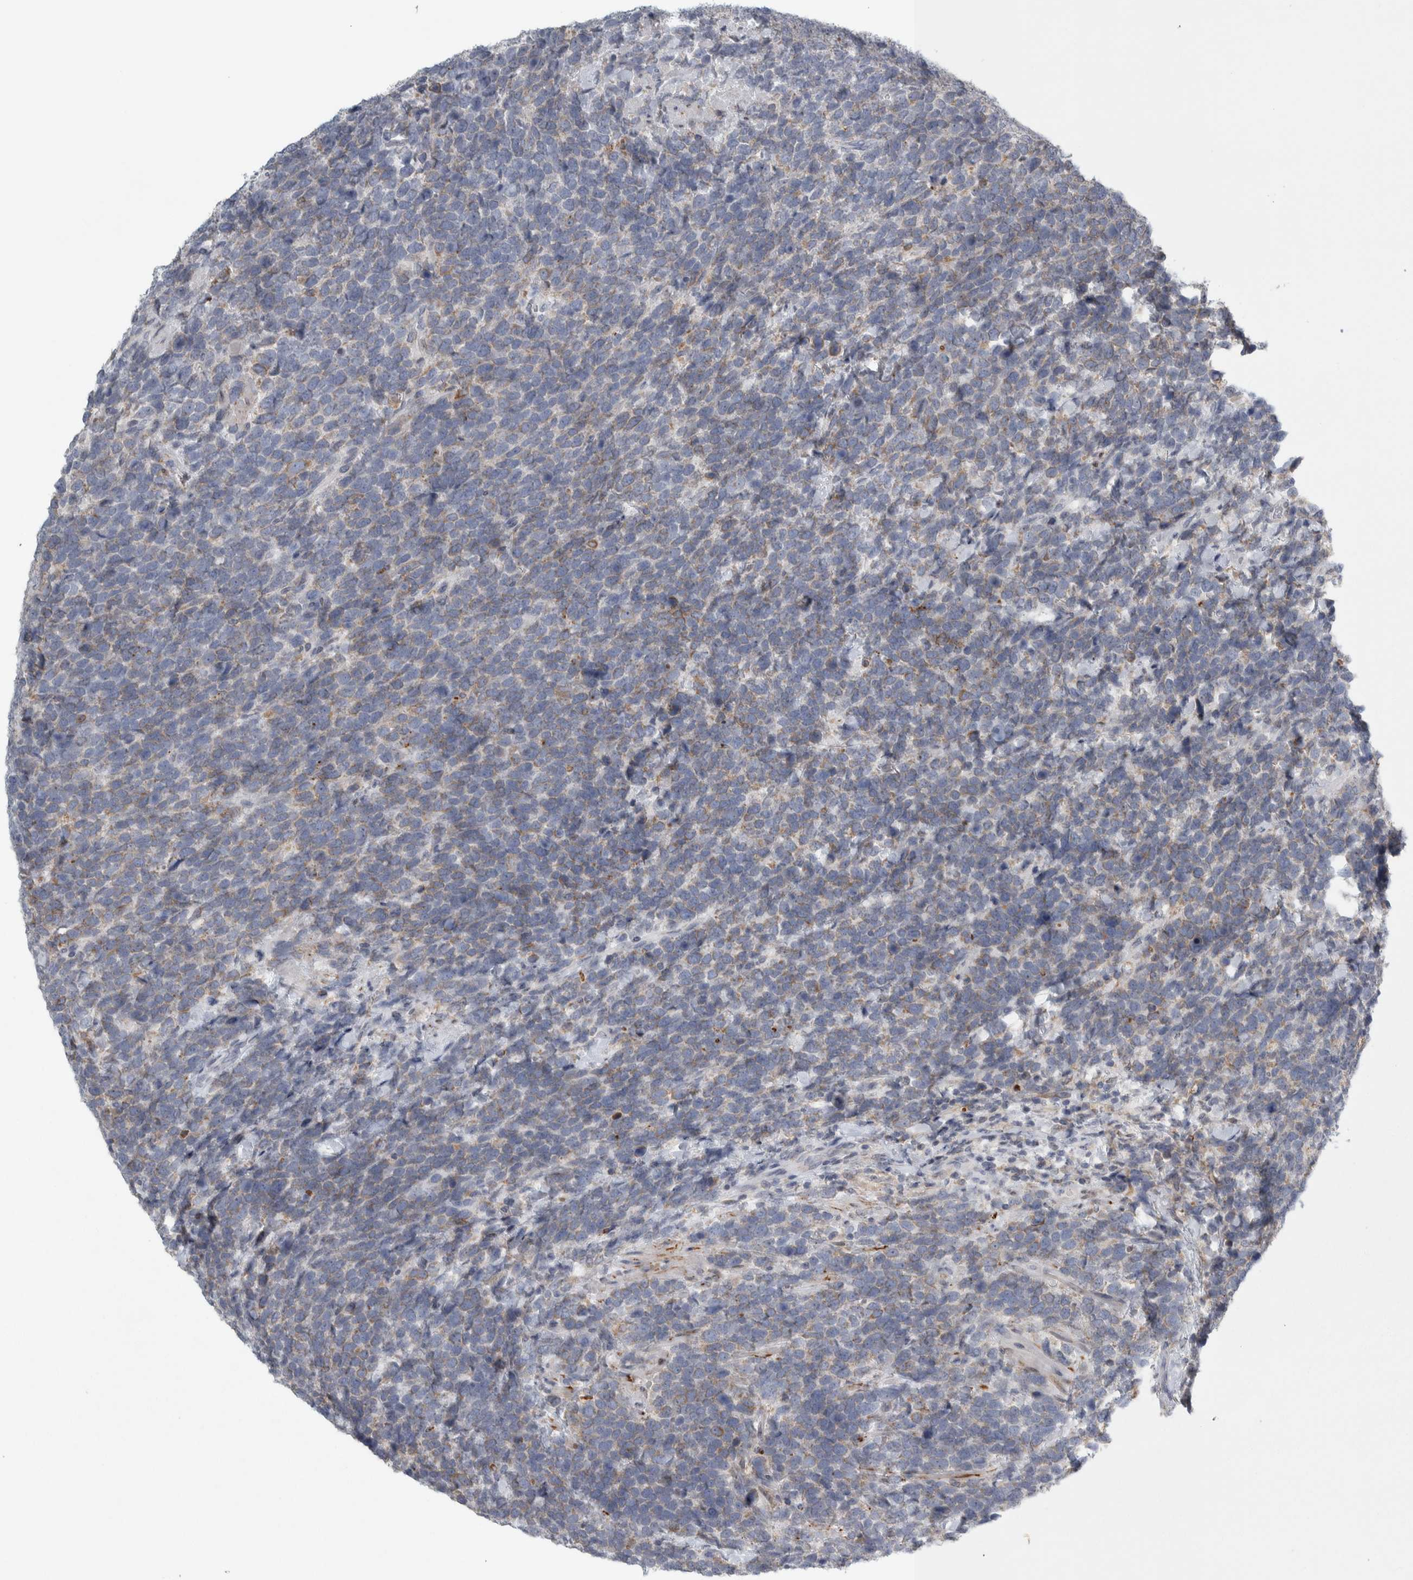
{"staining": {"intensity": "weak", "quantity": "<25%", "location": "cytoplasmic/membranous"}, "tissue": "urothelial cancer", "cell_type": "Tumor cells", "image_type": "cancer", "snomed": [{"axis": "morphology", "description": "Urothelial carcinoma, High grade"}, {"axis": "topography", "description": "Urinary bladder"}], "caption": "Tumor cells show no significant staining in urothelial carcinoma (high-grade).", "gene": "SIGMAR1", "patient": {"sex": "female", "age": 82}}